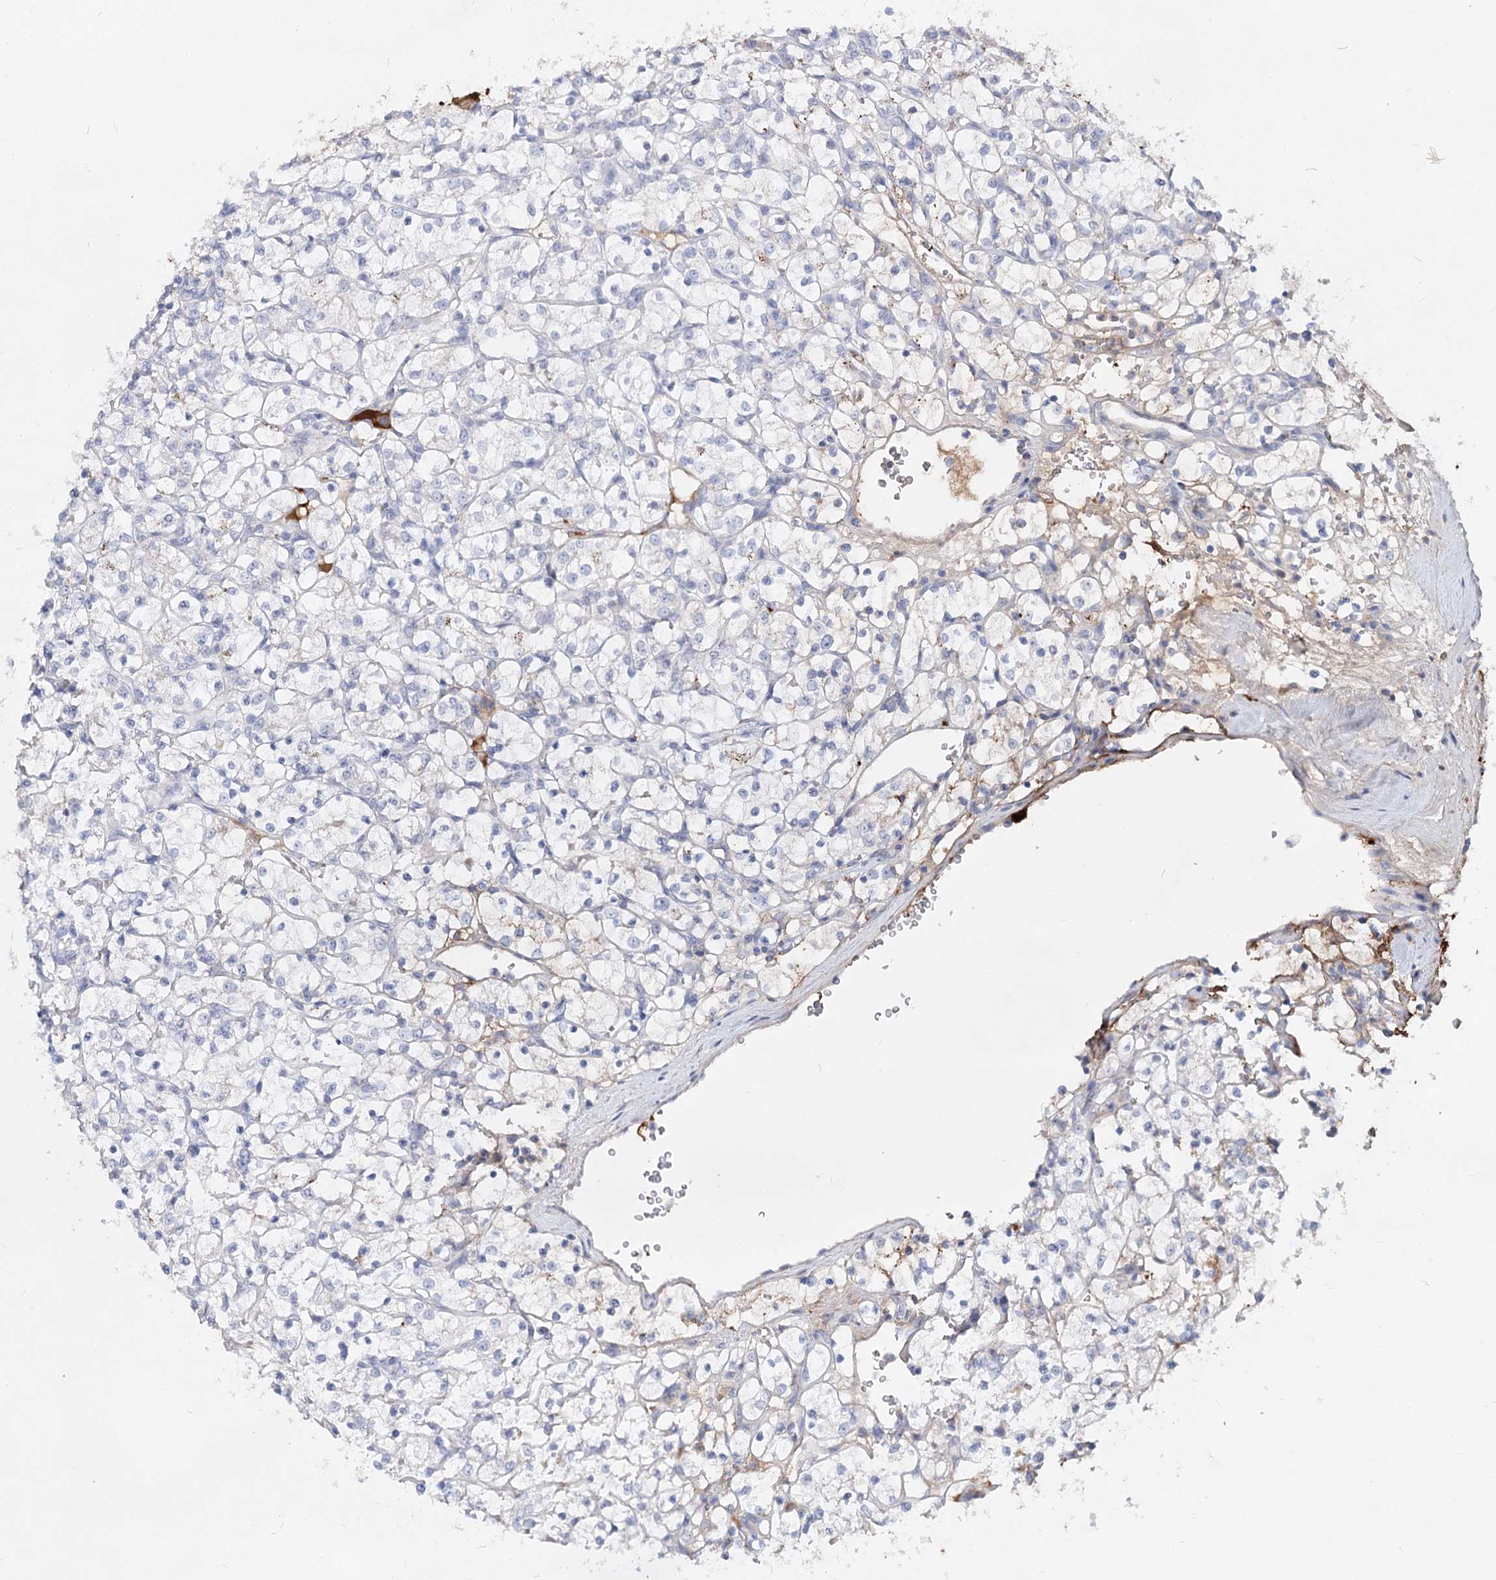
{"staining": {"intensity": "negative", "quantity": "none", "location": "none"}, "tissue": "renal cancer", "cell_type": "Tumor cells", "image_type": "cancer", "snomed": [{"axis": "morphology", "description": "Adenocarcinoma, NOS"}, {"axis": "topography", "description": "Kidney"}], "caption": "Tumor cells are negative for brown protein staining in renal cancer.", "gene": "TASOR2", "patient": {"sex": "female", "age": 69}}